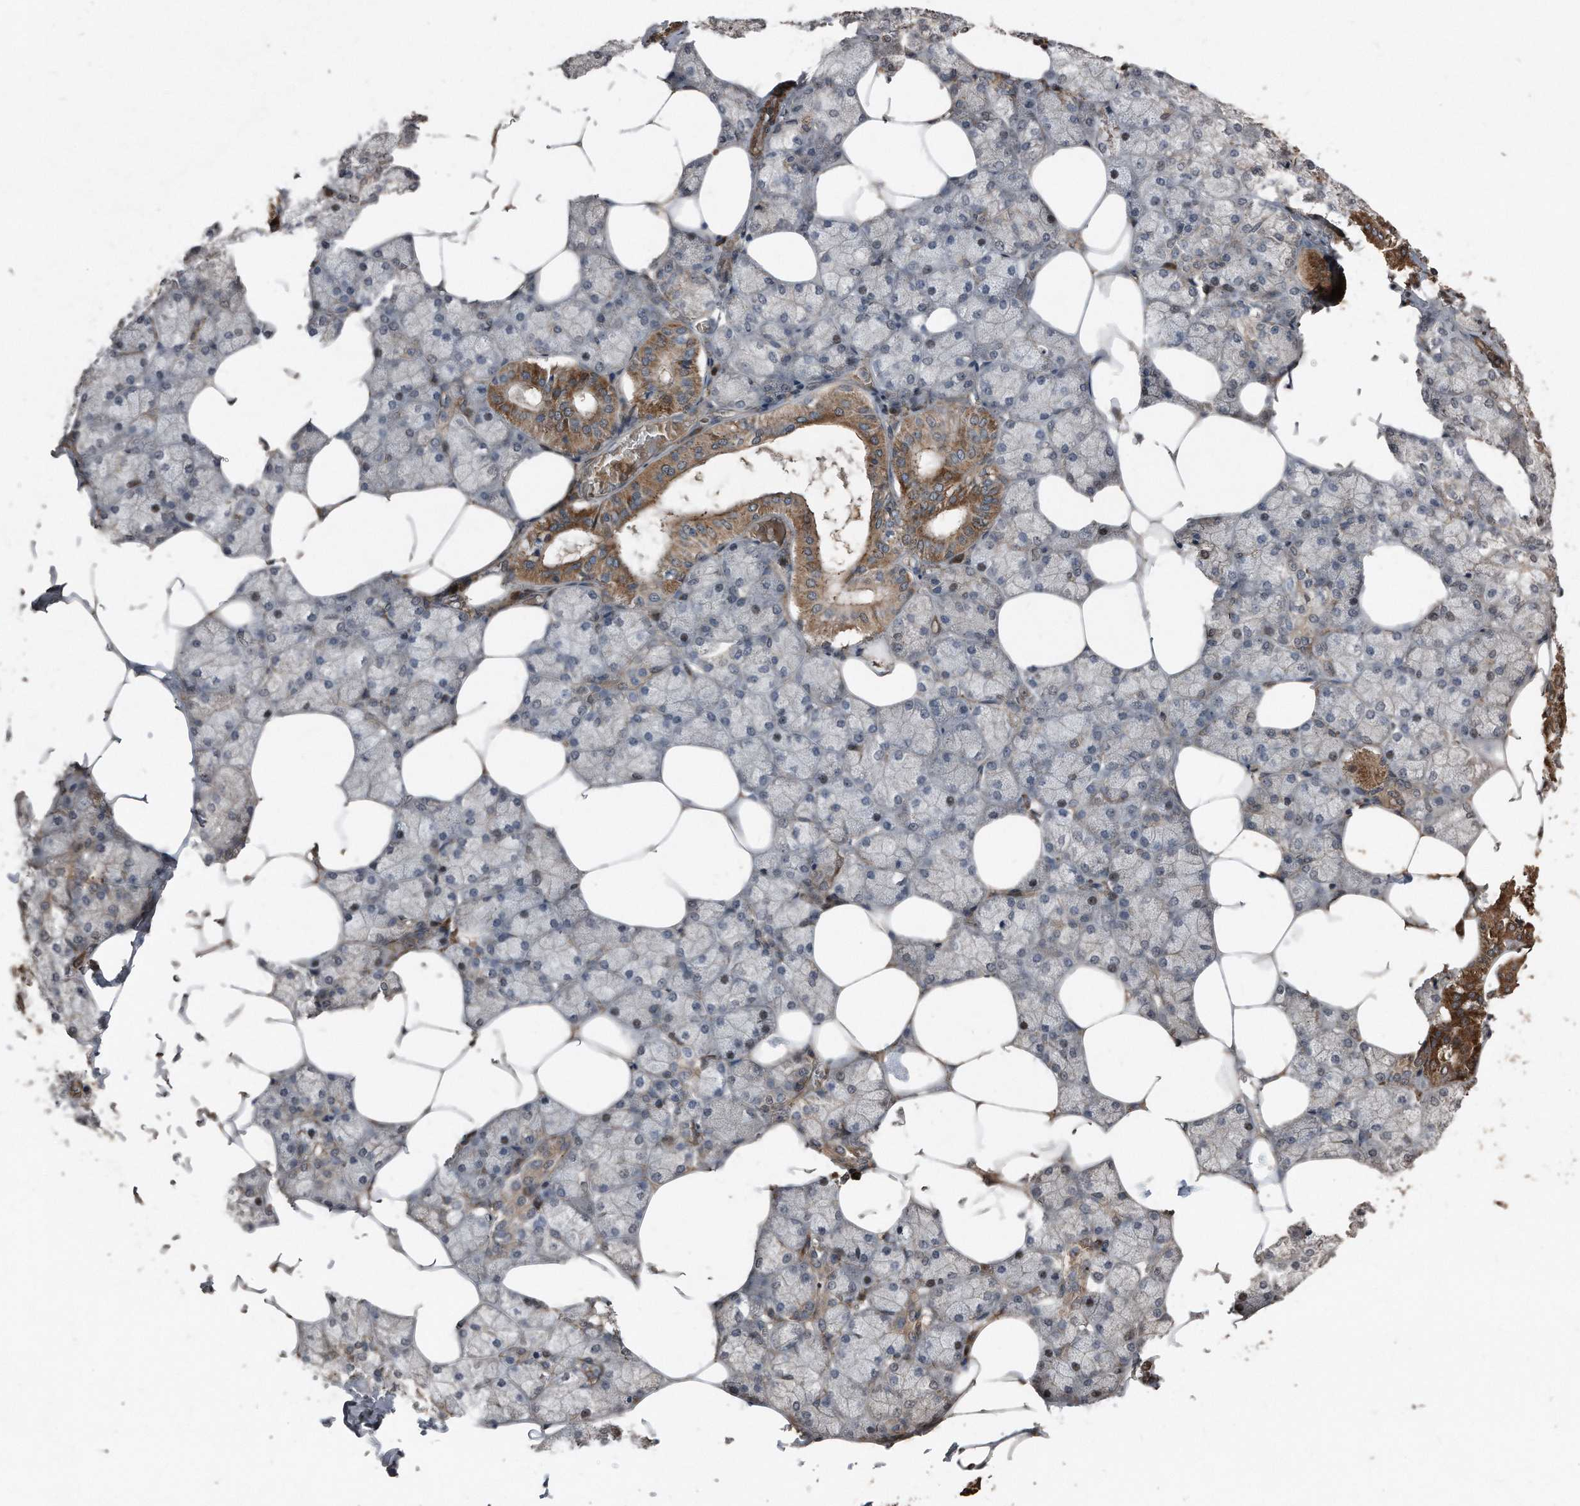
{"staining": {"intensity": "strong", "quantity": "<25%", "location": "cytoplasmic/membranous"}, "tissue": "salivary gland", "cell_type": "Glandular cells", "image_type": "normal", "snomed": [{"axis": "morphology", "description": "Normal tissue, NOS"}, {"axis": "topography", "description": "Salivary gland"}], "caption": "Immunohistochemical staining of unremarkable human salivary gland reveals strong cytoplasmic/membranous protein positivity in about <25% of glandular cells.", "gene": "ANKRD10", "patient": {"sex": "male", "age": 62}}